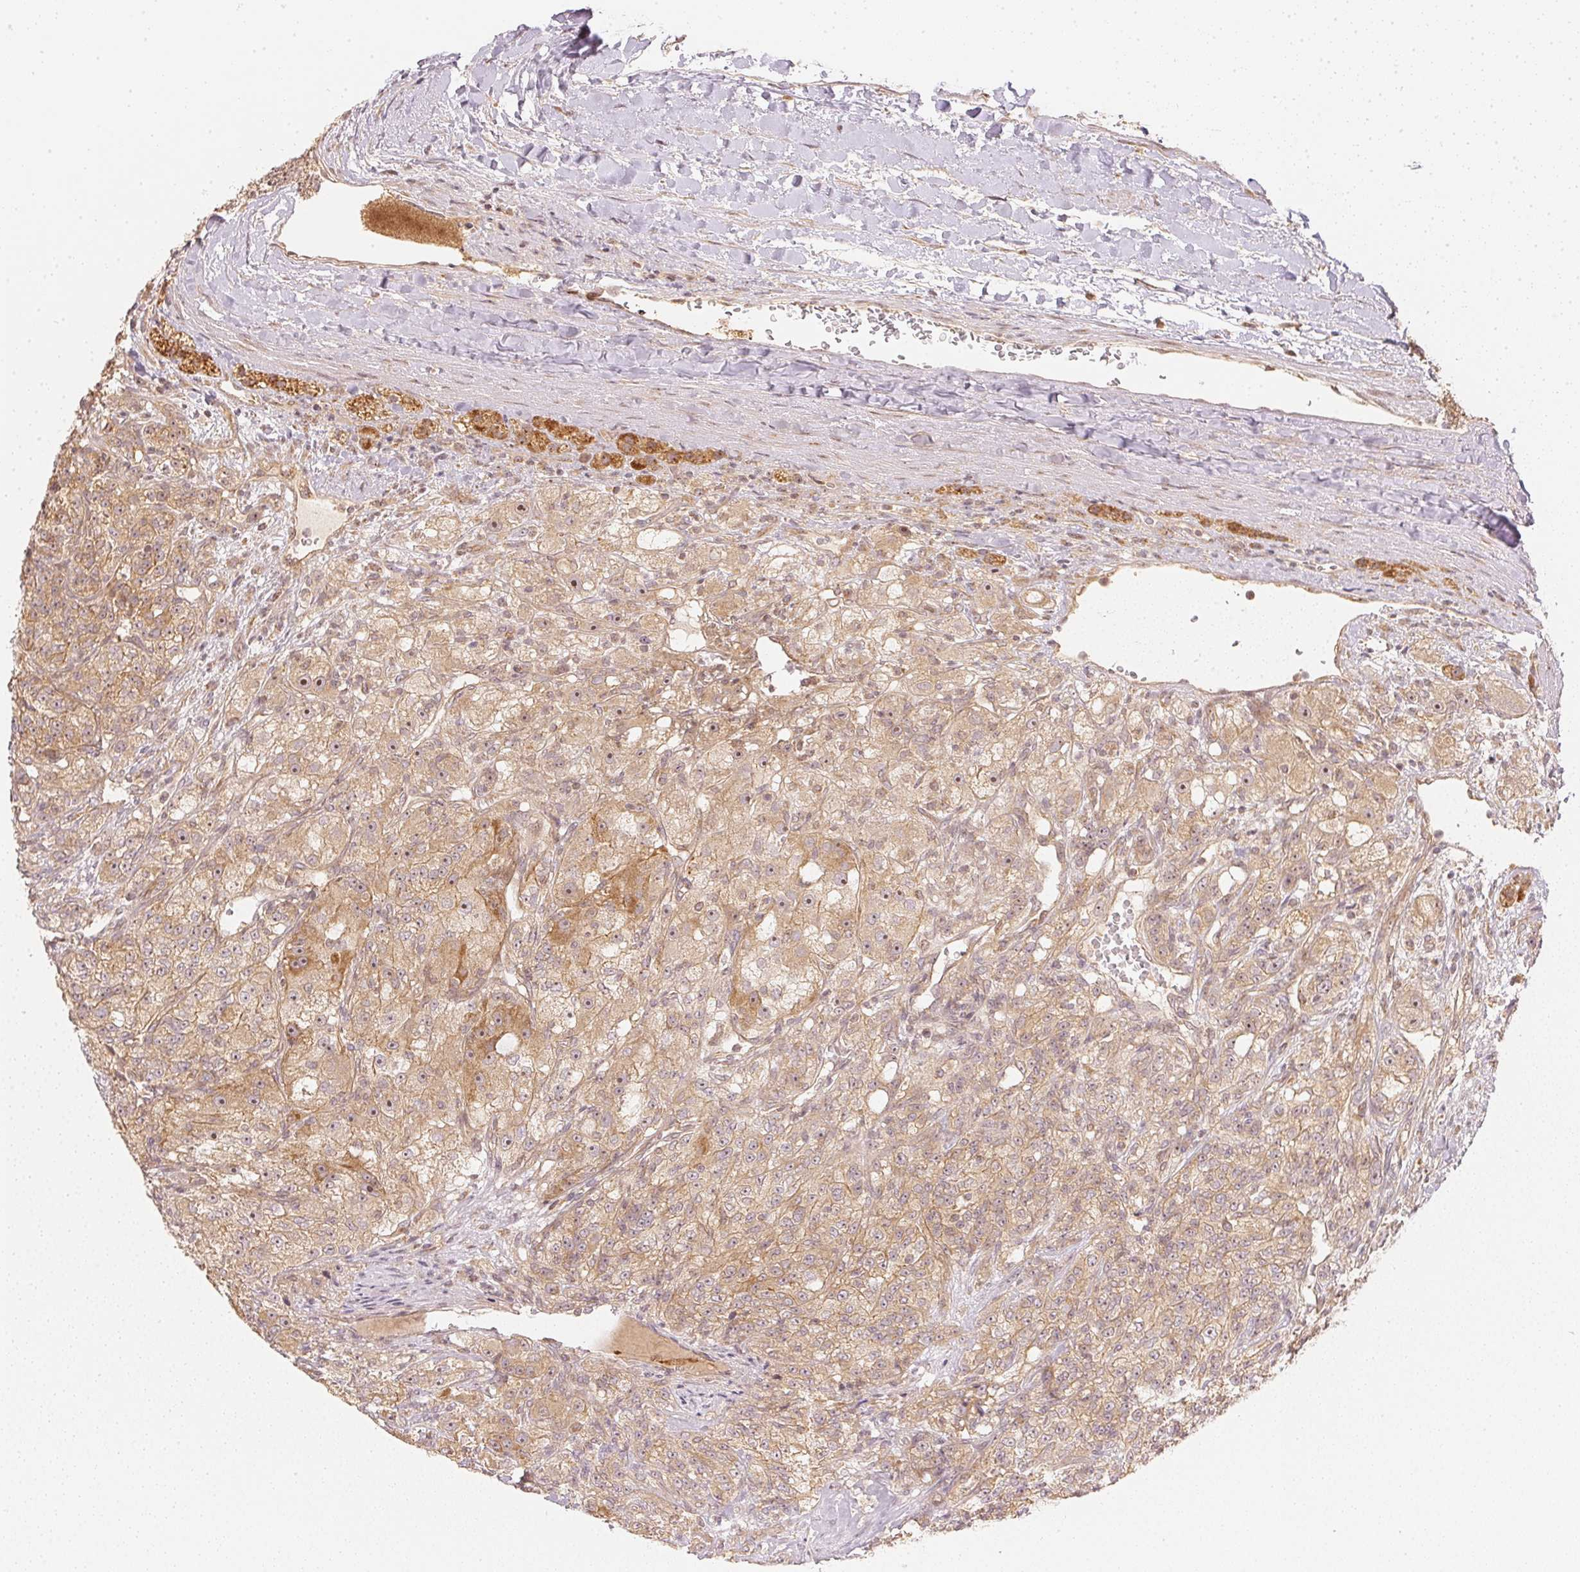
{"staining": {"intensity": "moderate", "quantity": ">75%", "location": "cytoplasmic/membranous,nuclear"}, "tissue": "renal cancer", "cell_type": "Tumor cells", "image_type": "cancer", "snomed": [{"axis": "morphology", "description": "Adenocarcinoma, NOS"}, {"axis": "topography", "description": "Kidney"}], "caption": "Immunohistochemical staining of human renal adenocarcinoma displays medium levels of moderate cytoplasmic/membranous and nuclear expression in approximately >75% of tumor cells. The staining is performed using DAB (3,3'-diaminobenzidine) brown chromogen to label protein expression. The nuclei are counter-stained blue using hematoxylin.", "gene": "WDR54", "patient": {"sex": "female", "age": 63}}